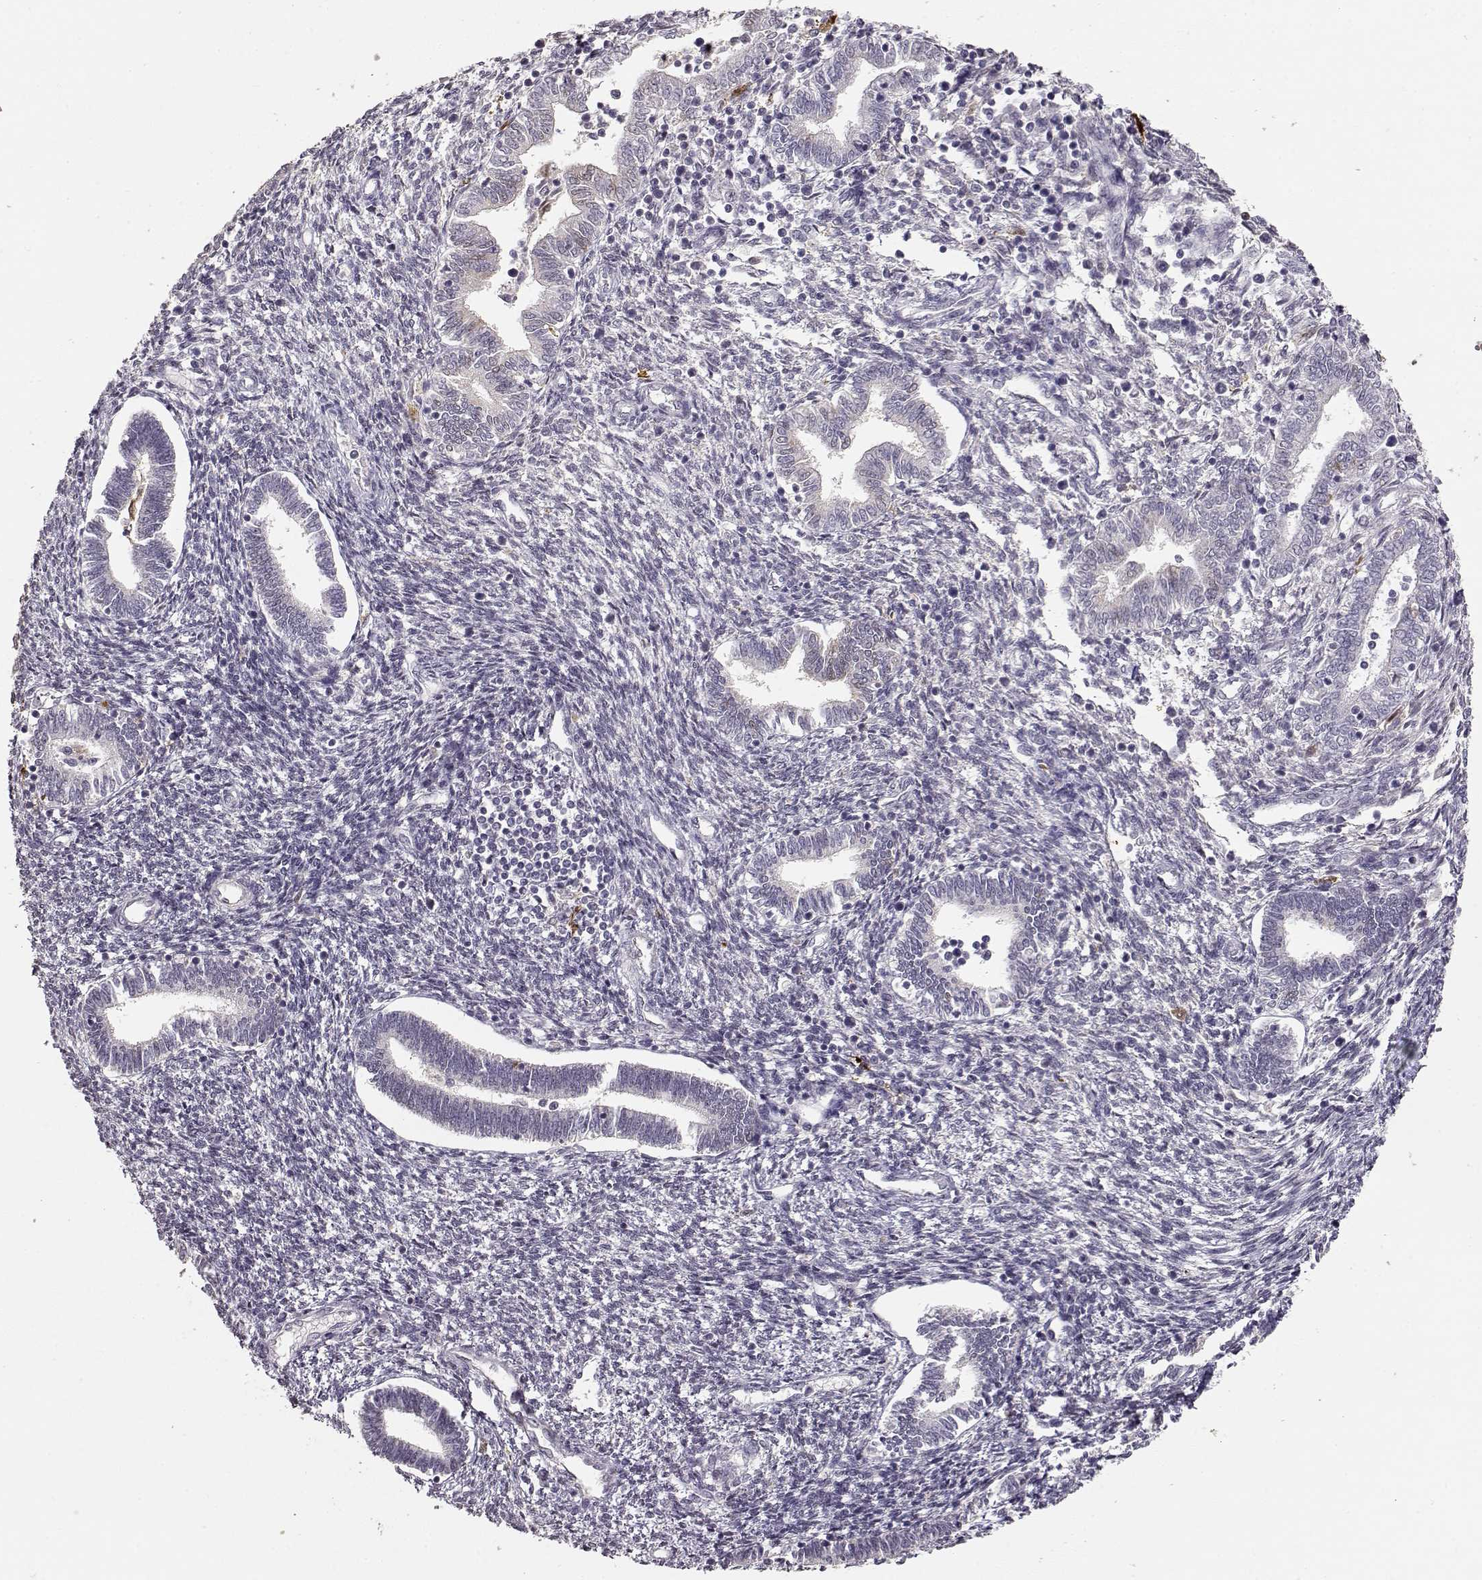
{"staining": {"intensity": "negative", "quantity": "none", "location": "none"}, "tissue": "endometrium", "cell_type": "Cells in endometrial stroma", "image_type": "normal", "snomed": [{"axis": "morphology", "description": "Normal tissue, NOS"}, {"axis": "topography", "description": "Endometrium"}], "caption": "Image shows no significant protein positivity in cells in endometrial stroma of benign endometrium. The staining was performed using DAB to visualize the protein expression in brown, while the nuclei were stained in blue with hematoxylin (Magnification: 20x).", "gene": "S100B", "patient": {"sex": "female", "age": 42}}